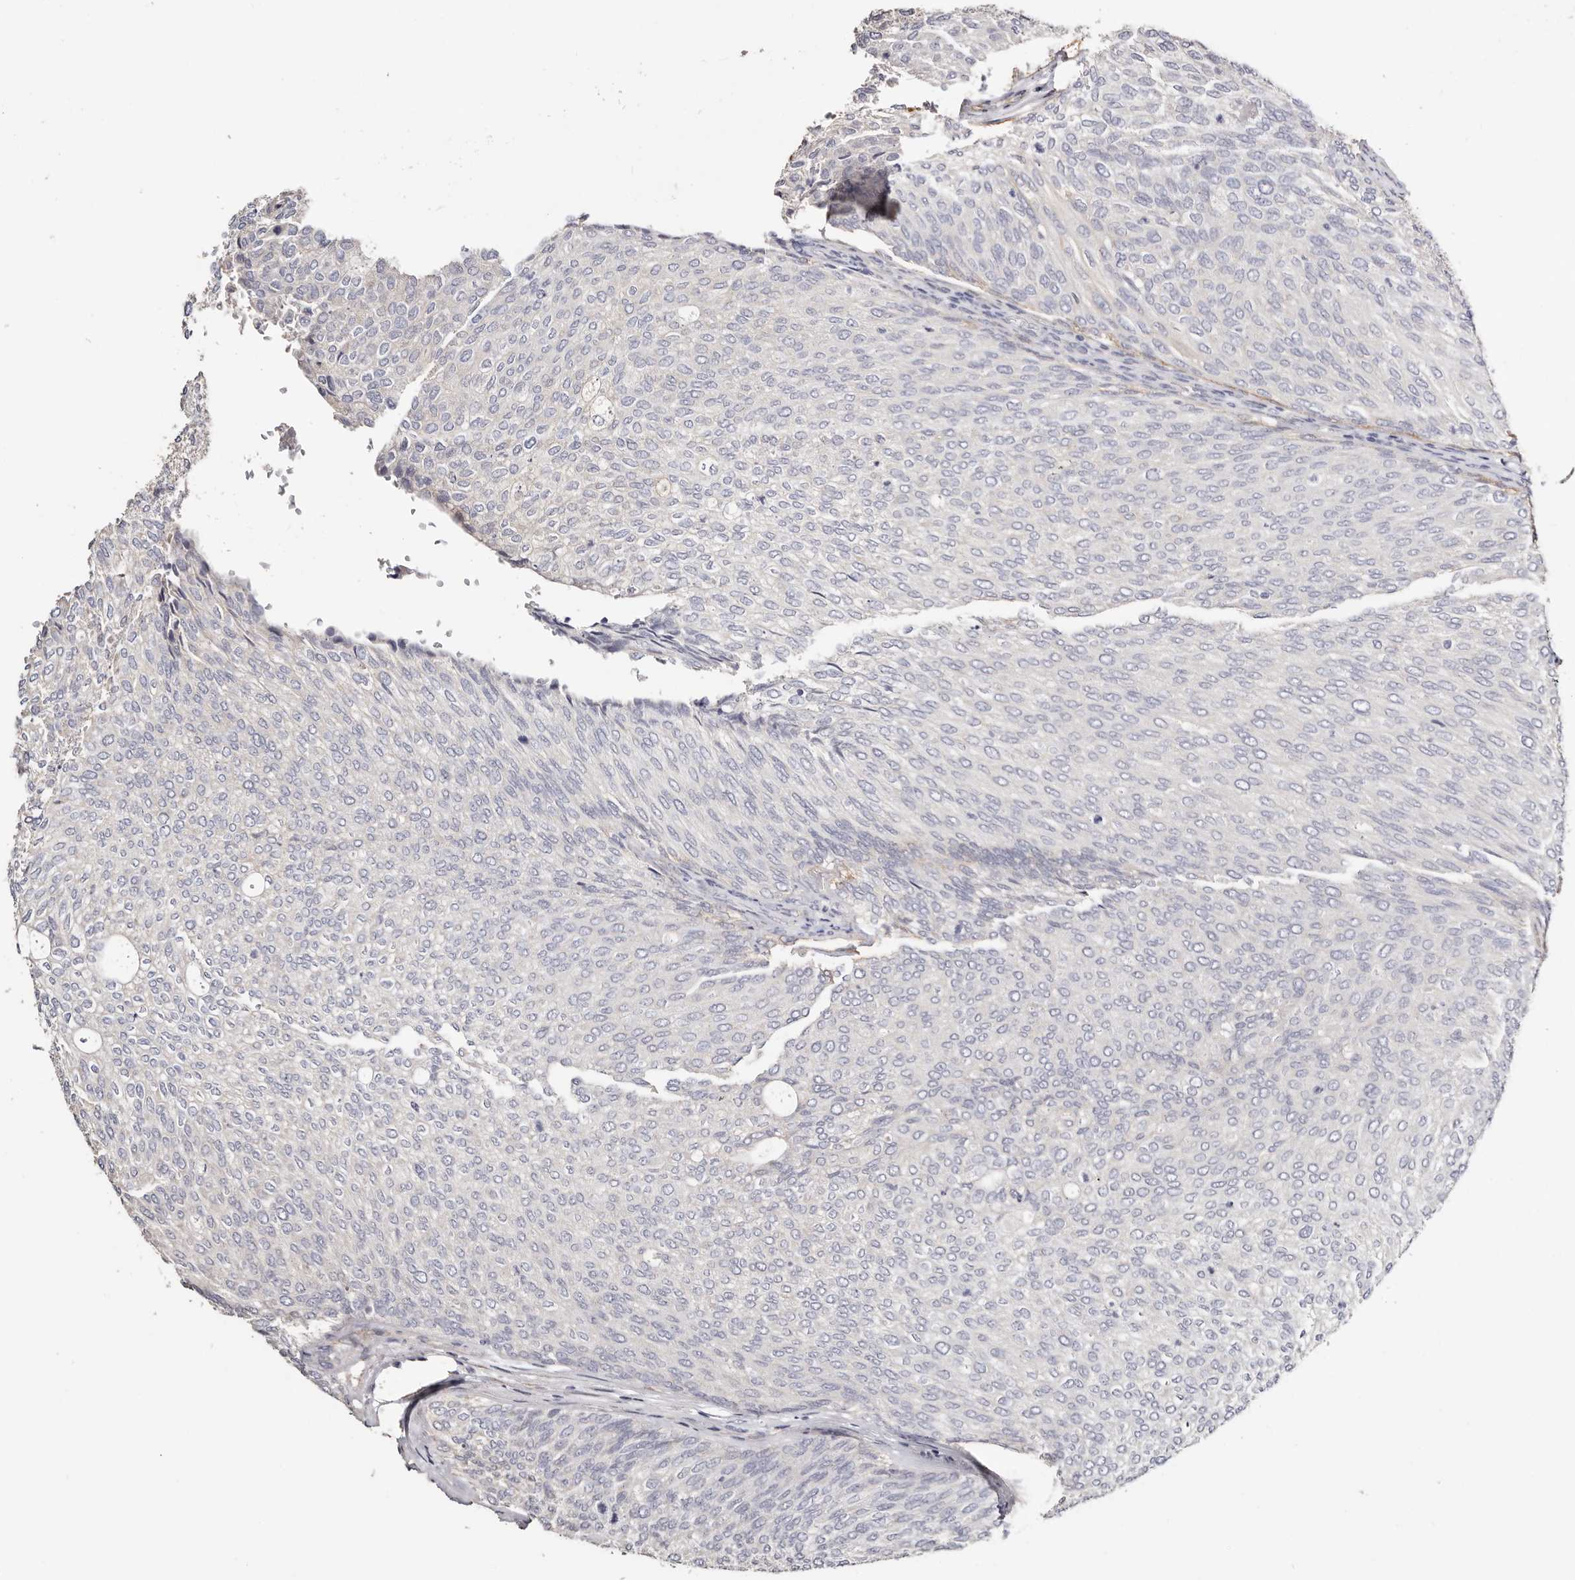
{"staining": {"intensity": "negative", "quantity": "none", "location": "none"}, "tissue": "urothelial cancer", "cell_type": "Tumor cells", "image_type": "cancer", "snomed": [{"axis": "morphology", "description": "Urothelial carcinoma, Low grade"}, {"axis": "topography", "description": "Urinary bladder"}], "caption": "High power microscopy image of an immunohistochemistry (IHC) image of low-grade urothelial carcinoma, revealing no significant staining in tumor cells. (DAB immunohistochemistry (IHC) with hematoxylin counter stain).", "gene": "TGM2", "patient": {"sex": "female", "age": 79}}